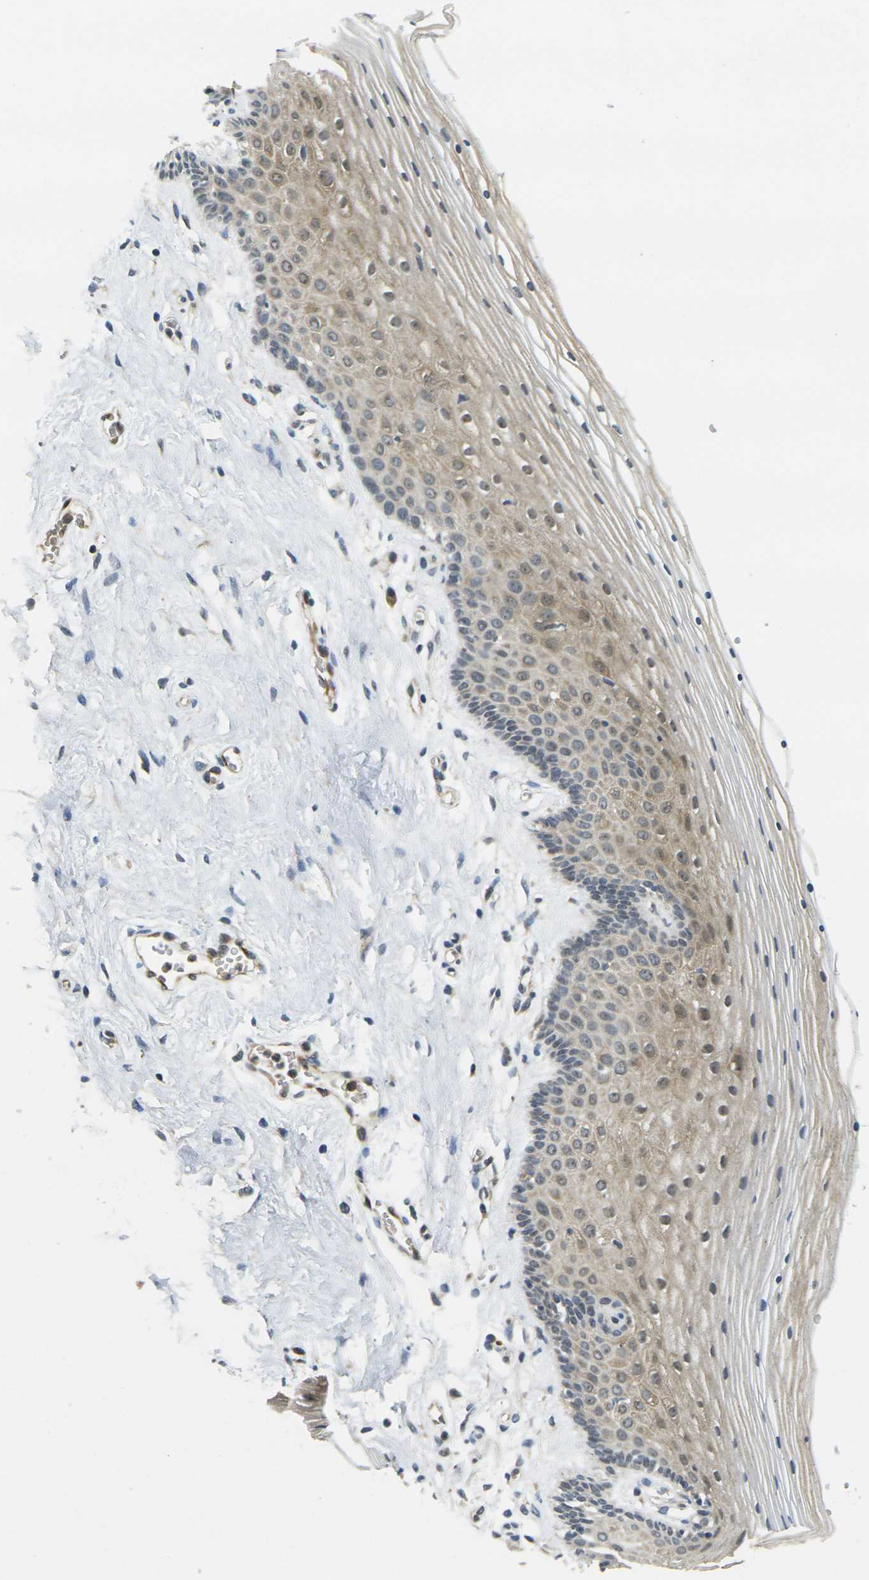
{"staining": {"intensity": "moderate", "quantity": "<25%", "location": "cytoplasmic/membranous"}, "tissue": "vagina", "cell_type": "Squamous epithelial cells", "image_type": "normal", "snomed": [{"axis": "morphology", "description": "Normal tissue, NOS"}, {"axis": "topography", "description": "Vagina"}], "caption": "Immunohistochemistry (IHC) (DAB (3,3'-diaminobenzidine)) staining of normal vagina demonstrates moderate cytoplasmic/membranous protein positivity in approximately <25% of squamous epithelial cells.", "gene": "MINAR2", "patient": {"sex": "female", "age": 32}}